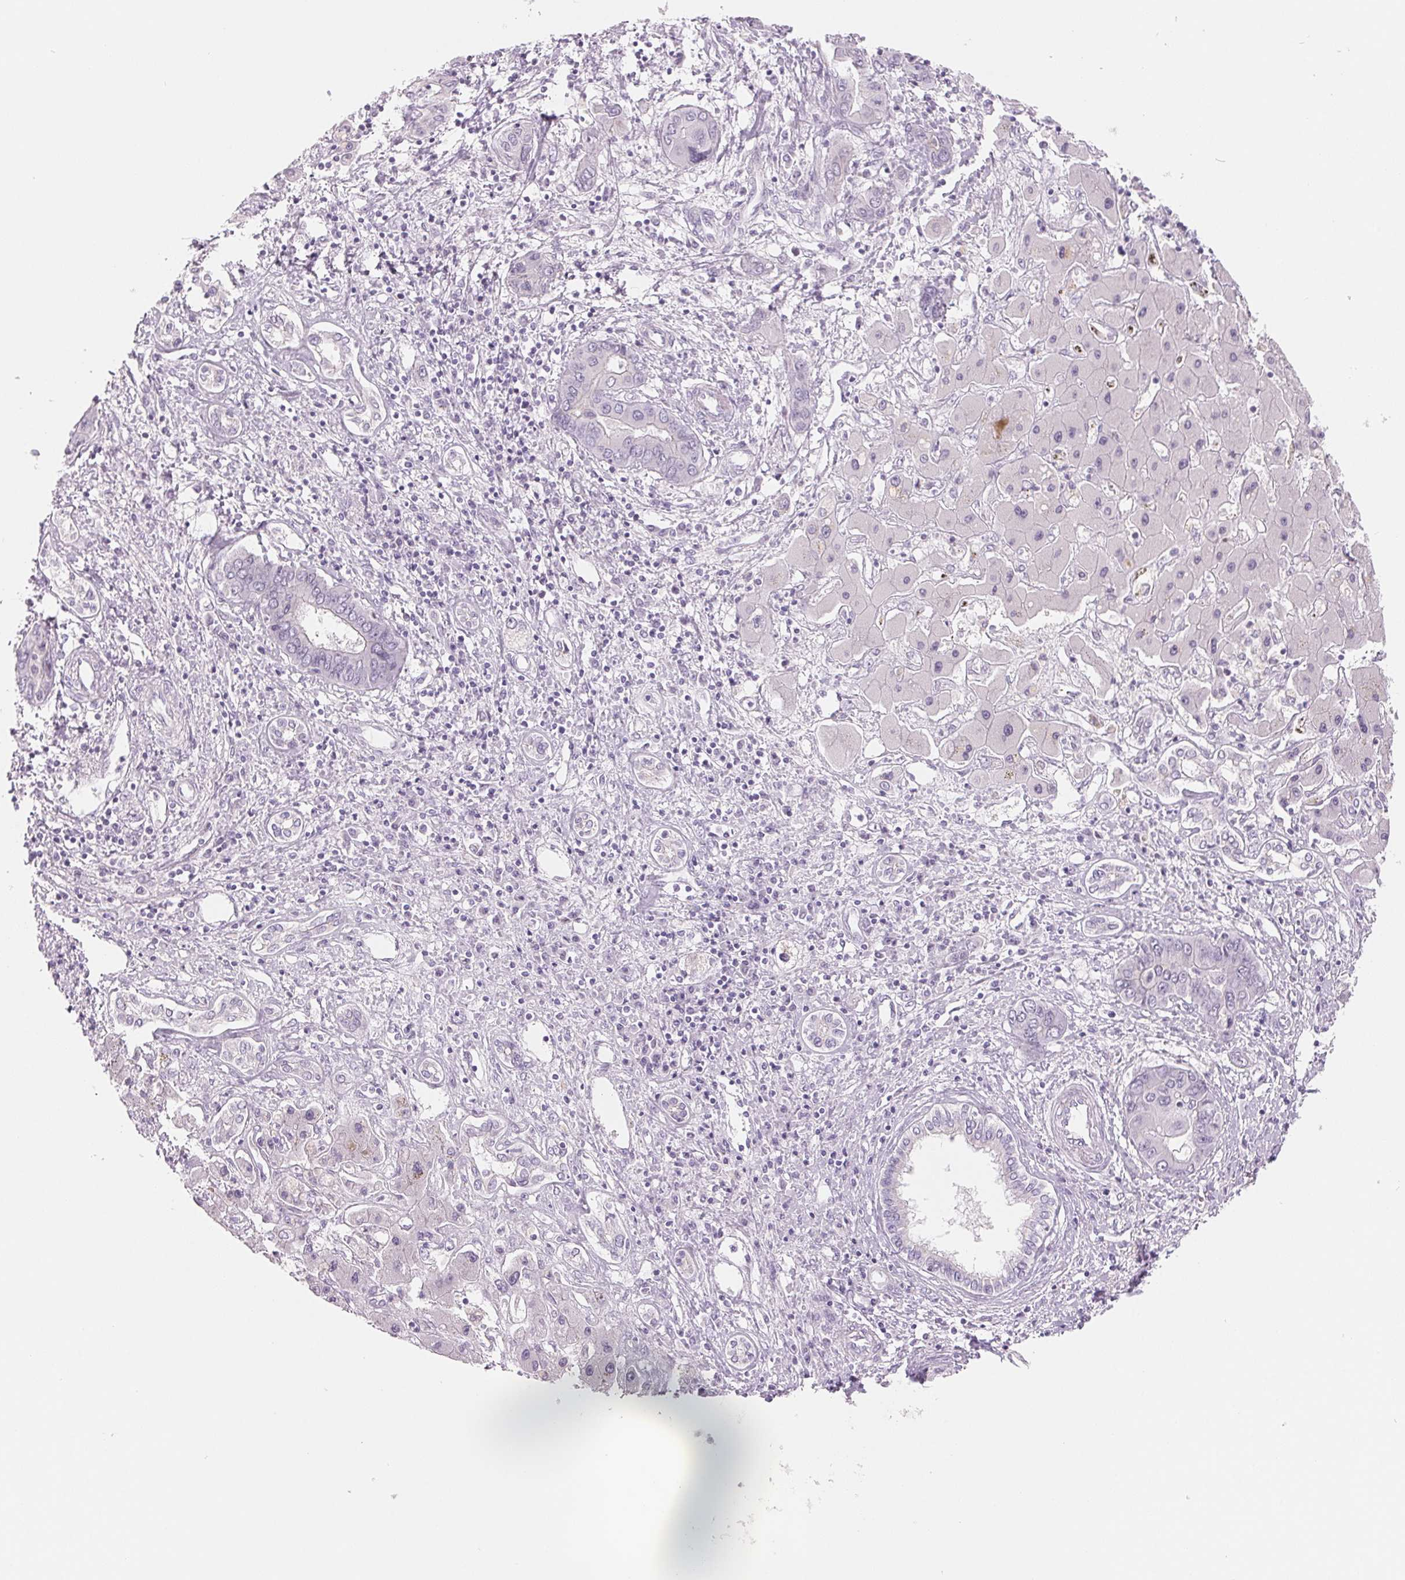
{"staining": {"intensity": "negative", "quantity": "none", "location": "none"}, "tissue": "liver cancer", "cell_type": "Tumor cells", "image_type": "cancer", "snomed": [{"axis": "morphology", "description": "Cholangiocarcinoma"}, {"axis": "topography", "description": "Liver"}], "caption": "Tumor cells show no significant protein staining in liver cancer (cholangiocarcinoma).", "gene": "CCDC168", "patient": {"sex": "male", "age": 67}}